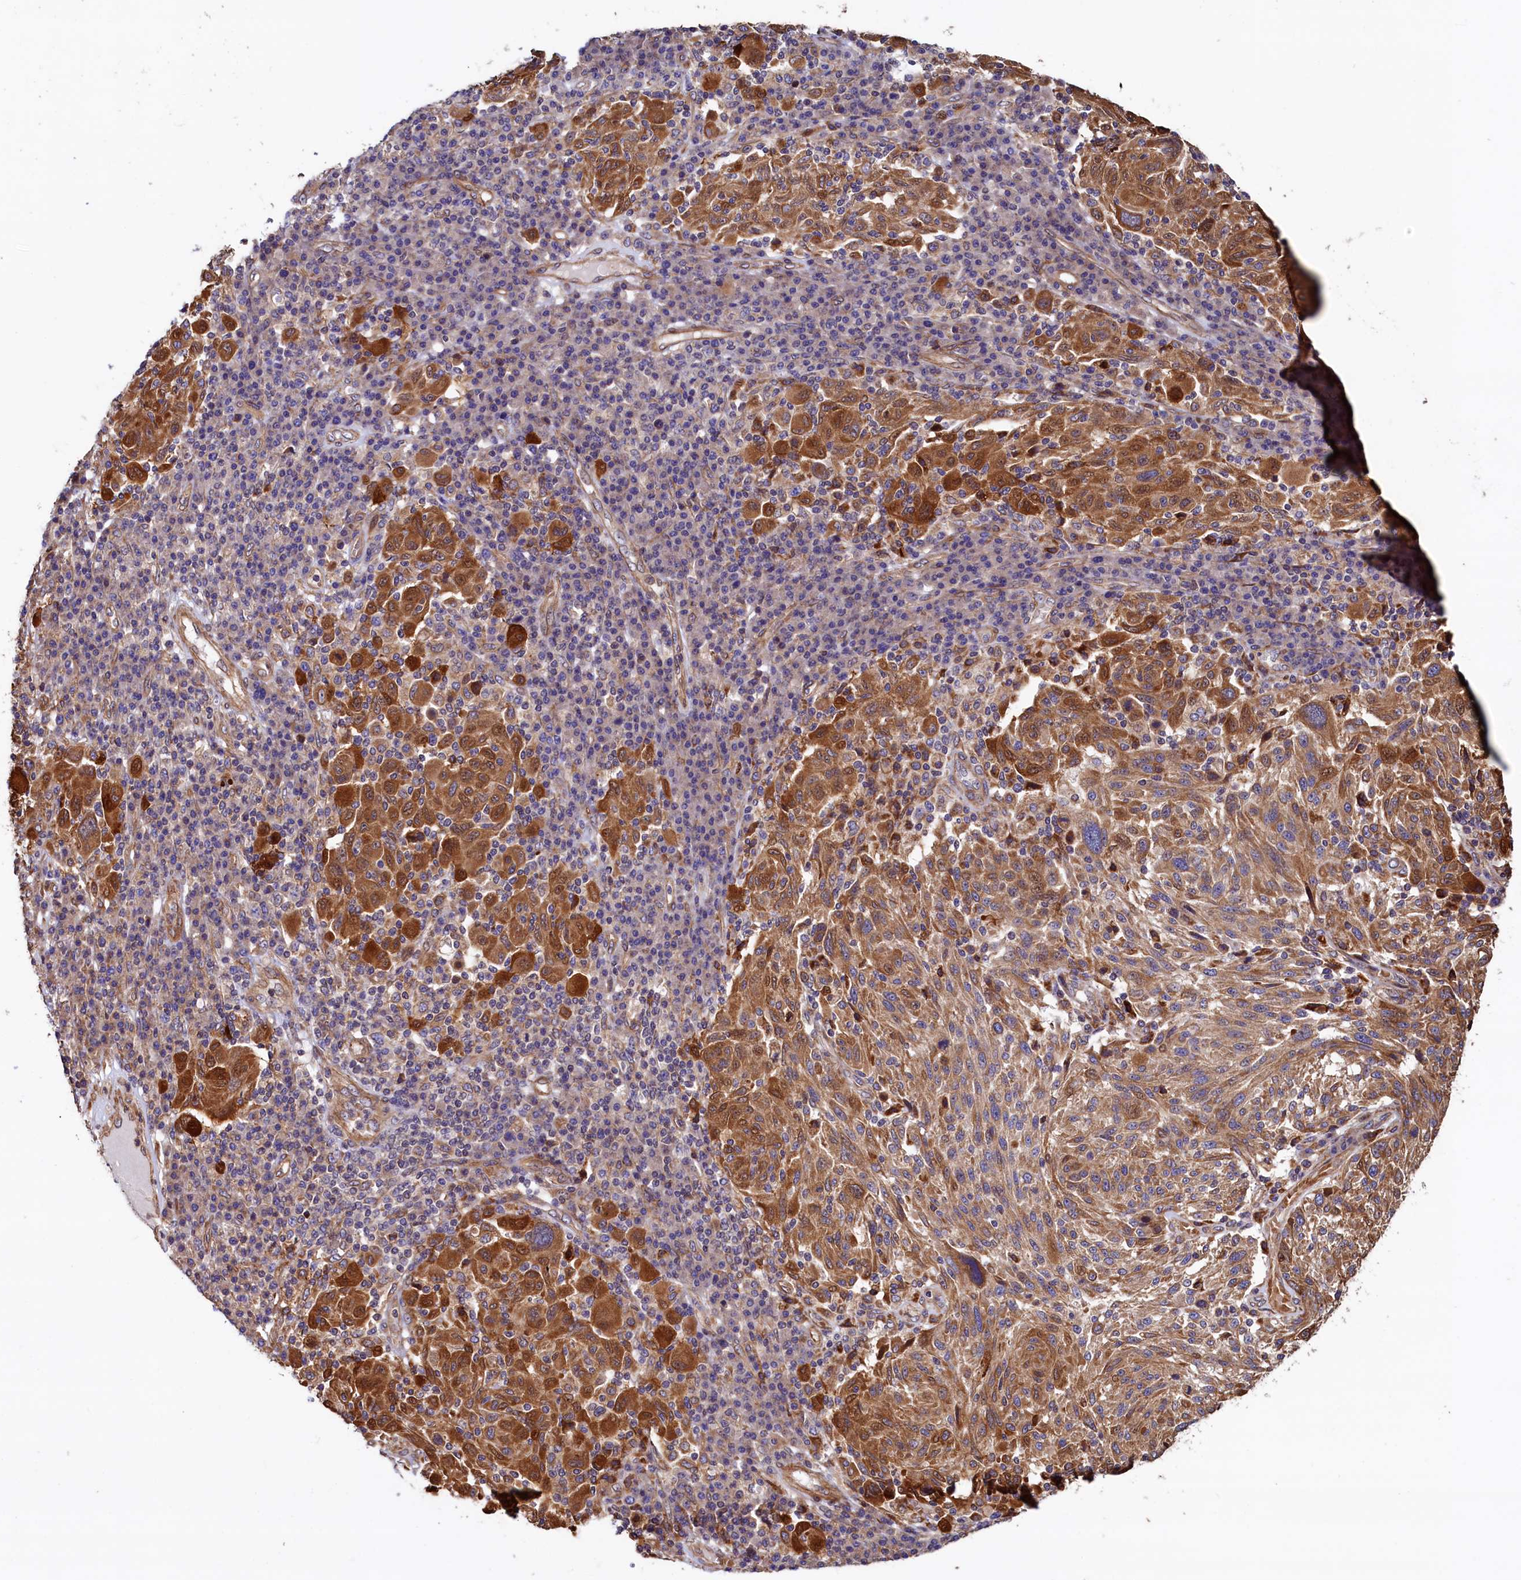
{"staining": {"intensity": "moderate", "quantity": ">75%", "location": "cytoplasmic/membranous"}, "tissue": "melanoma", "cell_type": "Tumor cells", "image_type": "cancer", "snomed": [{"axis": "morphology", "description": "Malignant melanoma, NOS"}, {"axis": "topography", "description": "Skin"}], "caption": "The image reveals immunohistochemical staining of melanoma. There is moderate cytoplasmic/membranous positivity is appreciated in about >75% of tumor cells.", "gene": "ATXN2L", "patient": {"sex": "male", "age": 53}}